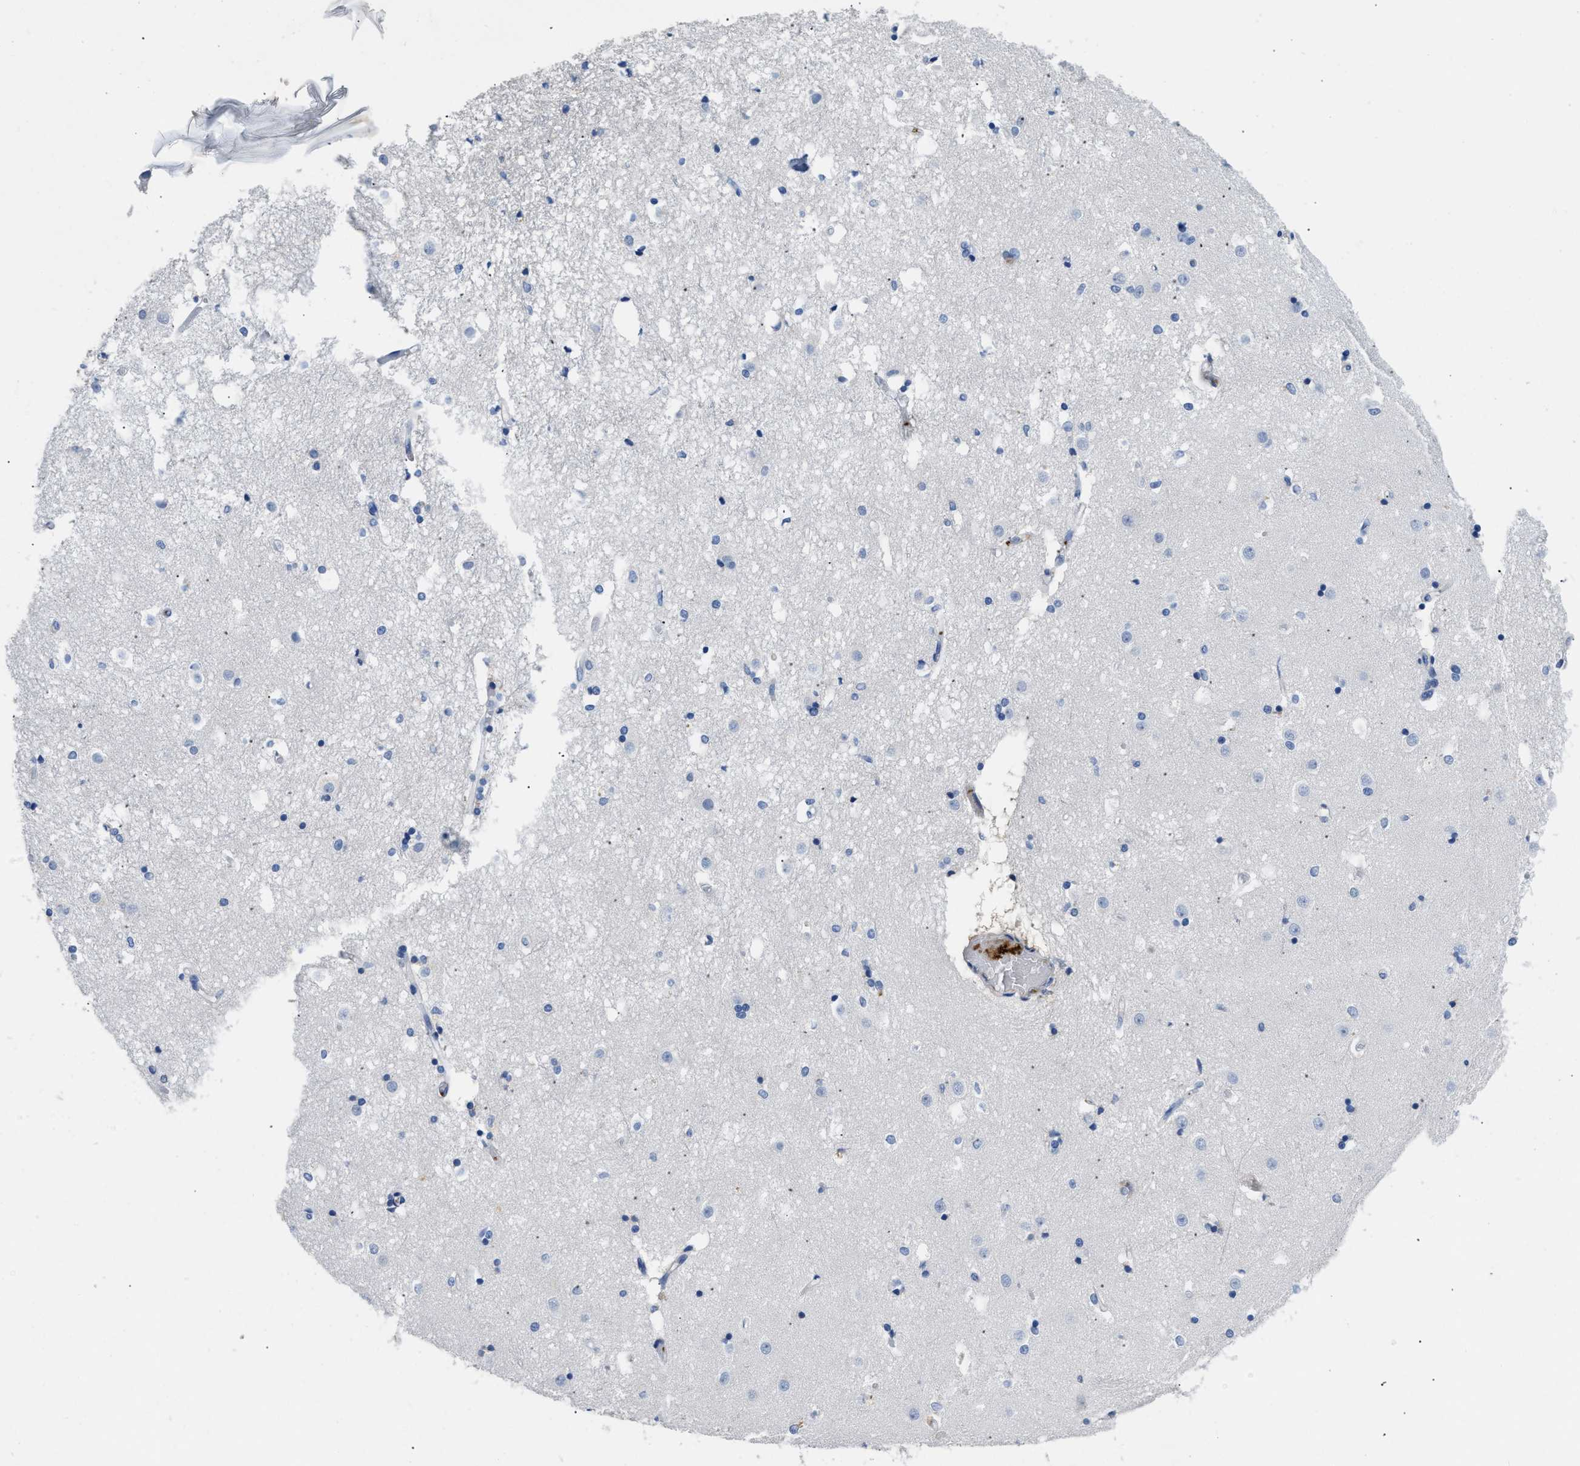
{"staining": {"intensity": "negative", "quantity": "none", "location": "none"}, "tissue": "caudate", "cell_type": "Glial cells", "image_type": "normal", "snomed": [{"axis": "morphology", "description": "Normal tissue, NOS"}, {"axis": "topography", "description": "Lateral ventricle wall"}], "caption": "Photomicrograph shows no protein positivity in glial cells of benign caudate.", "gene": "FGF18", "patient": {"sex": "male", "age": 45}}